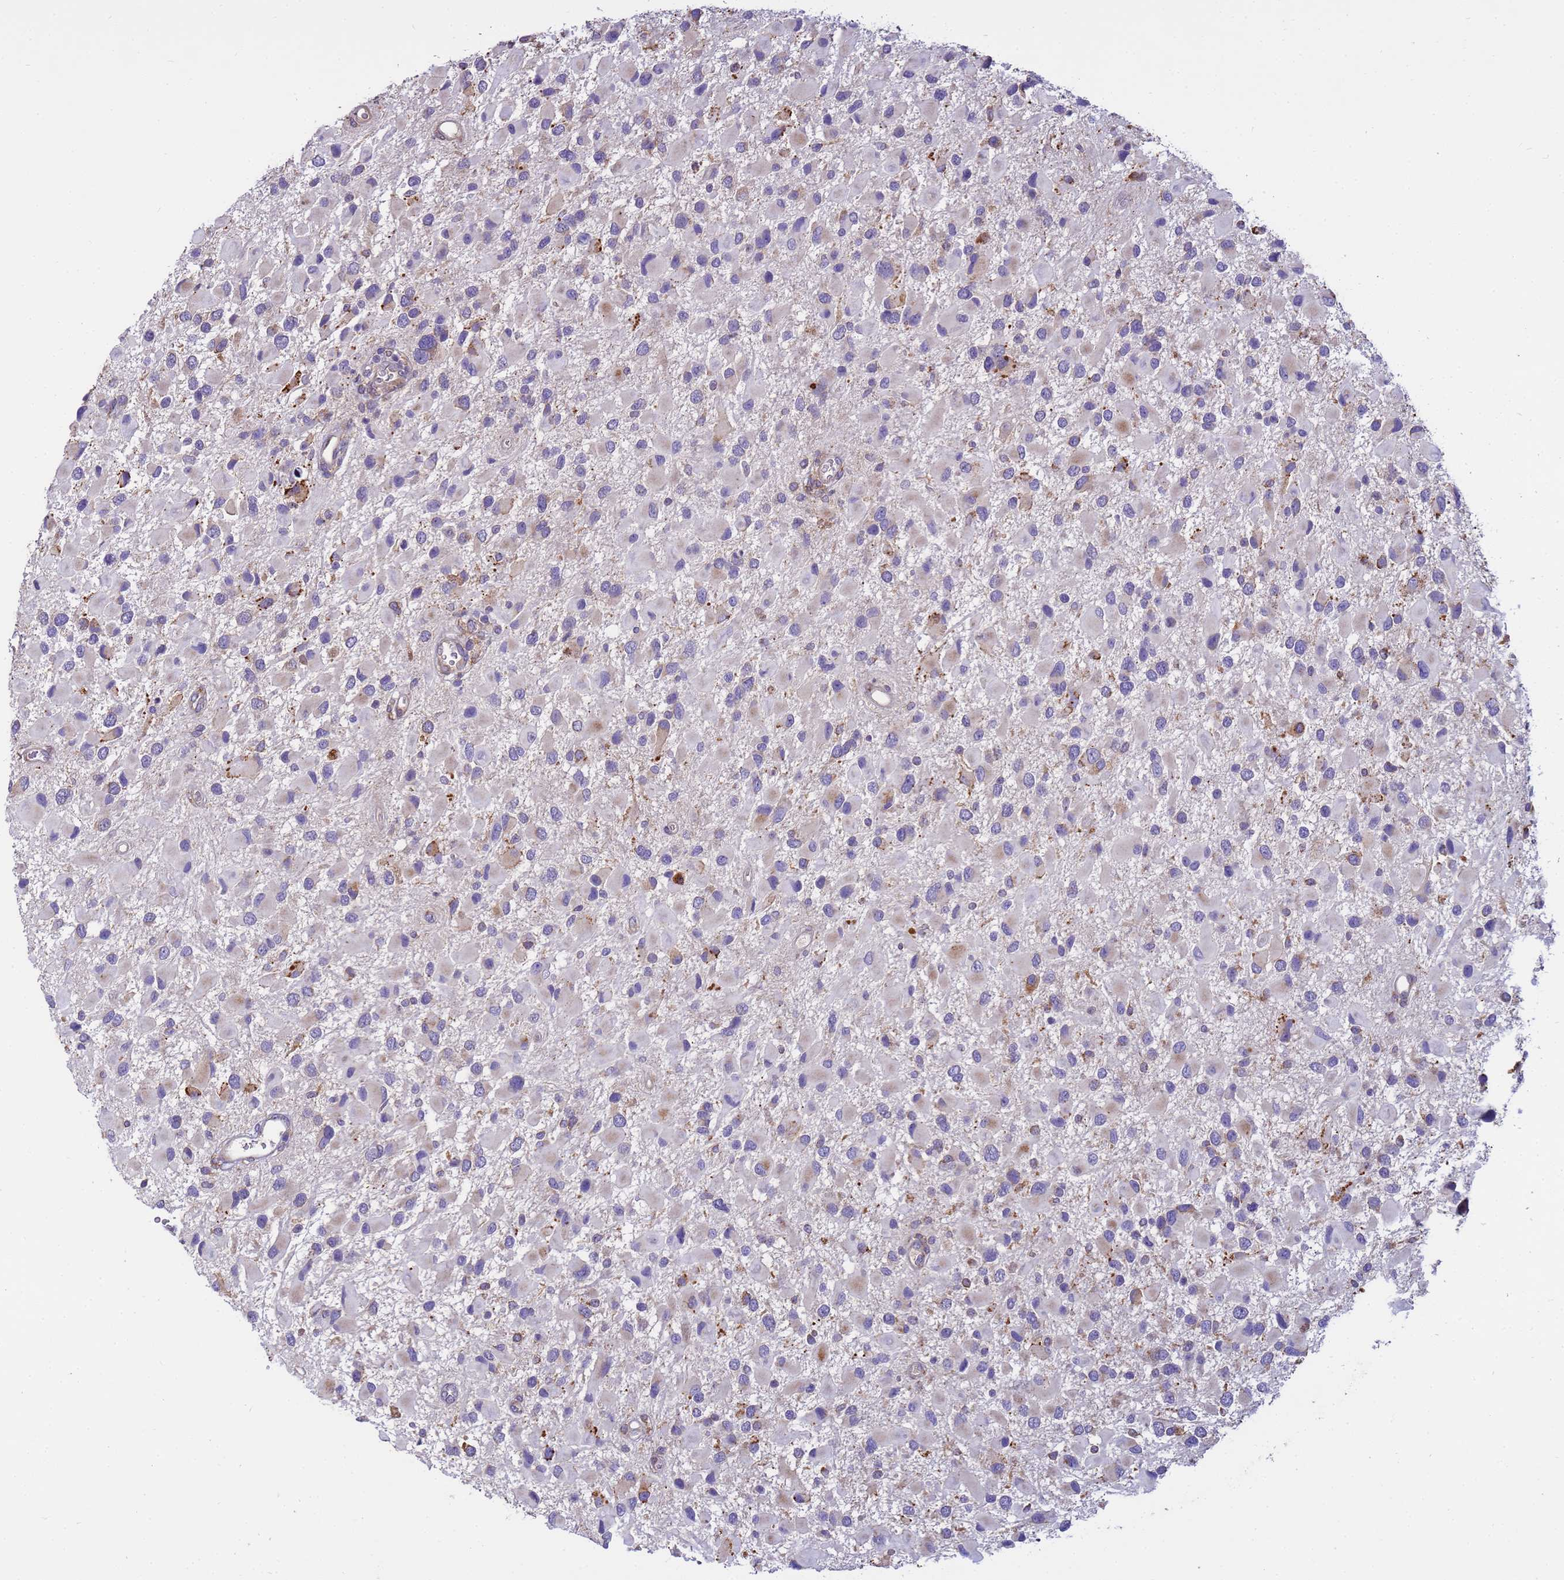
{"staining": {"intensity": "weak", "quantity": "<25%", "location": "cytoplasmic/membranous"}, "tissue": "glioma", "cell_type": "Tumor cells", "image_type": "cancer", "snomed": [{"axis": "morphology", "description": "Glioma, malignant, High grade"}, {"axis": "topography", "description": "Brain"}], "caption": "High-grade glioma (malignant) stained for a protein using immunohistochemistry exhibits no expression tumor cells.", "gene": "THAP5", "patient": {"sex": "male", "age": 53}}